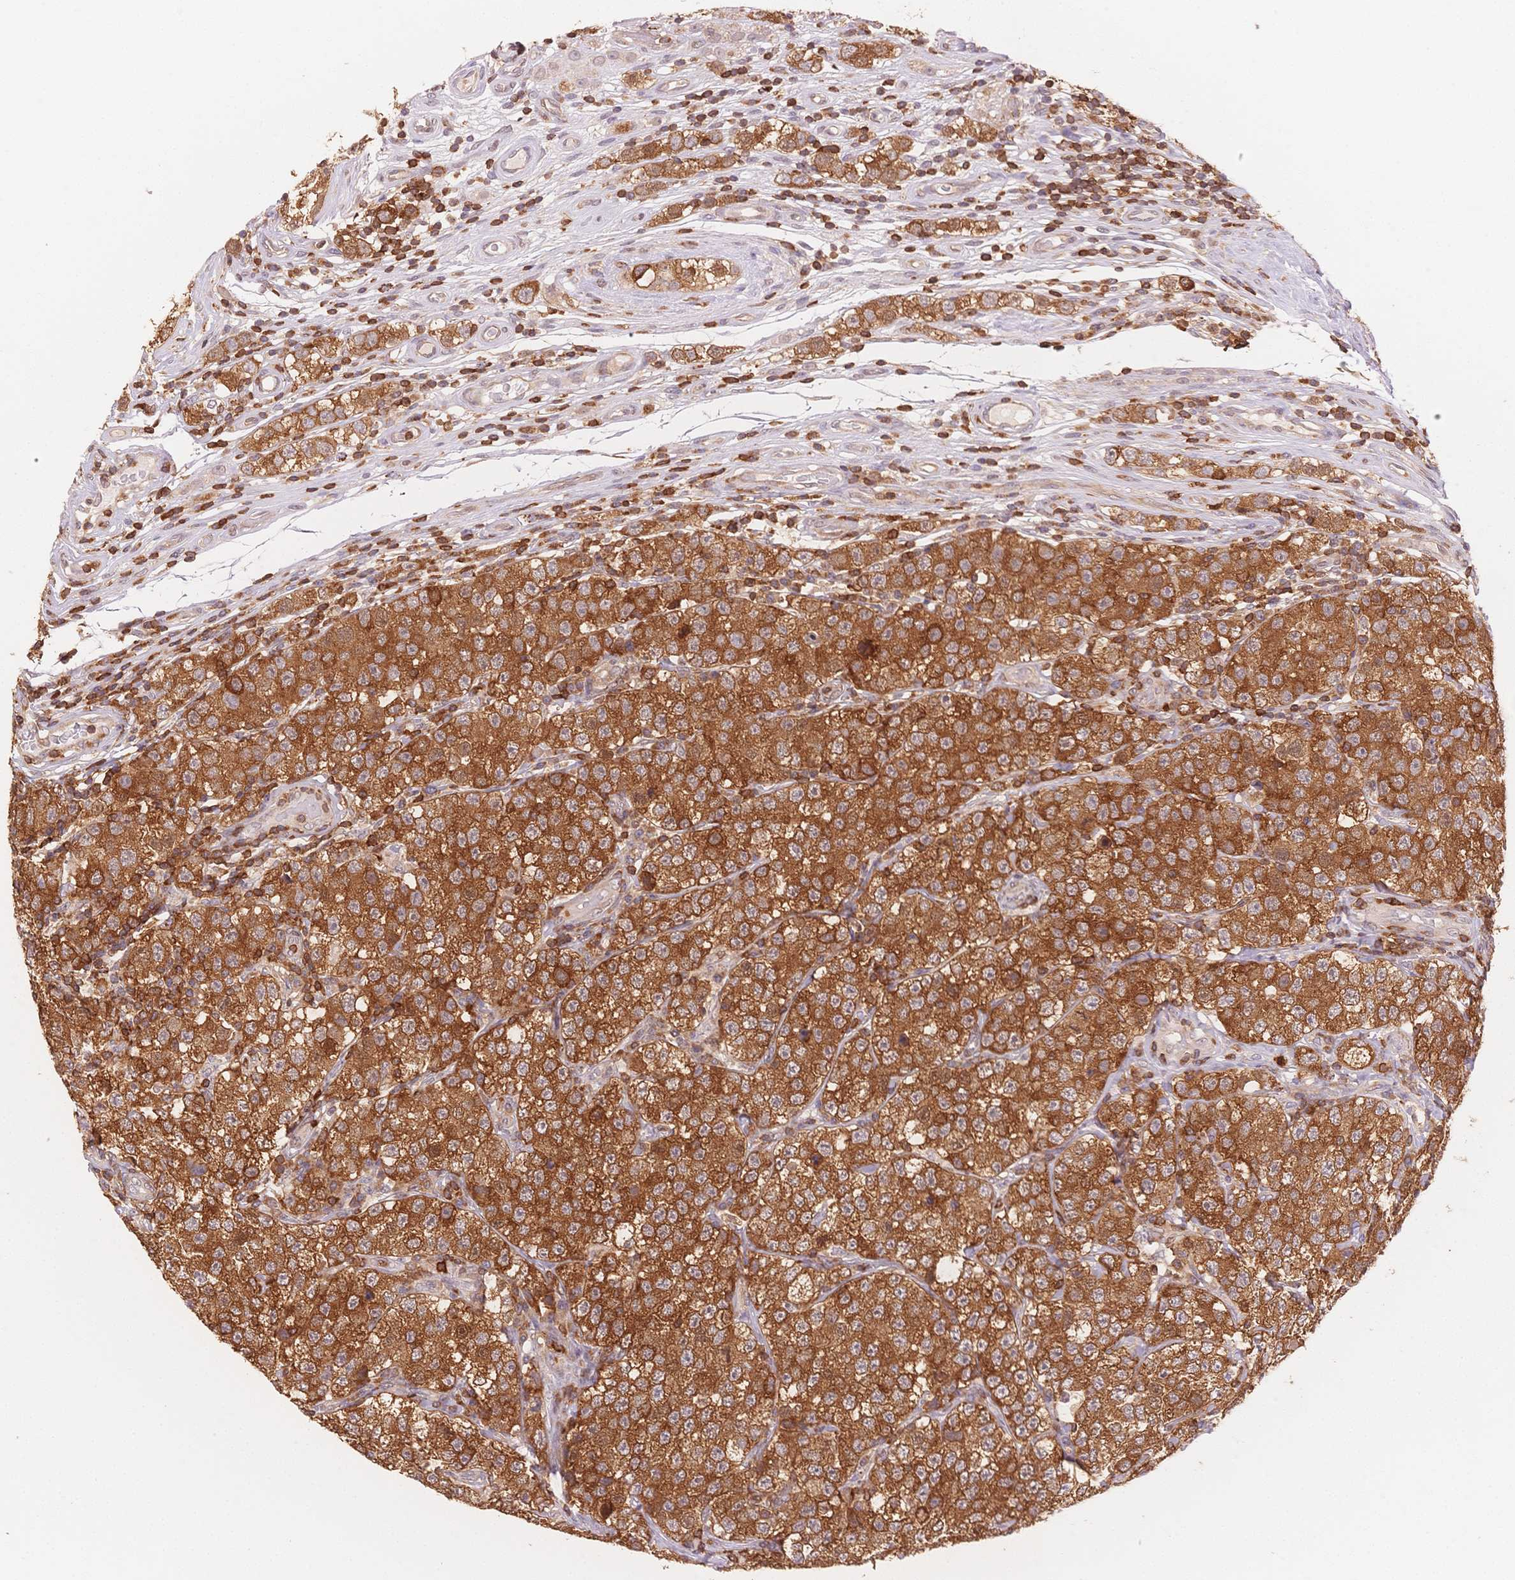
{"staining": {"intensity": "strong", "quantity": ">75%", "location": "cytoplasmic/membranous"}, "tissue": "testis cancer", "cell_type": "Tumor cells", "image_type": "cancer", "snomed": [{"axis": "morphology", "description": "Seminoma, NOS"}, {"axis": "topography", "description": "Testis"}], "caption": "This histopathology image shows immunohistochemistry staining of testis cancer (seminoma), with high strong cytoplasmic/membranous expression in approximately >75% of tumor cells.", "gene": "STK39", "patient": {"sex": "male", "age": 34}}